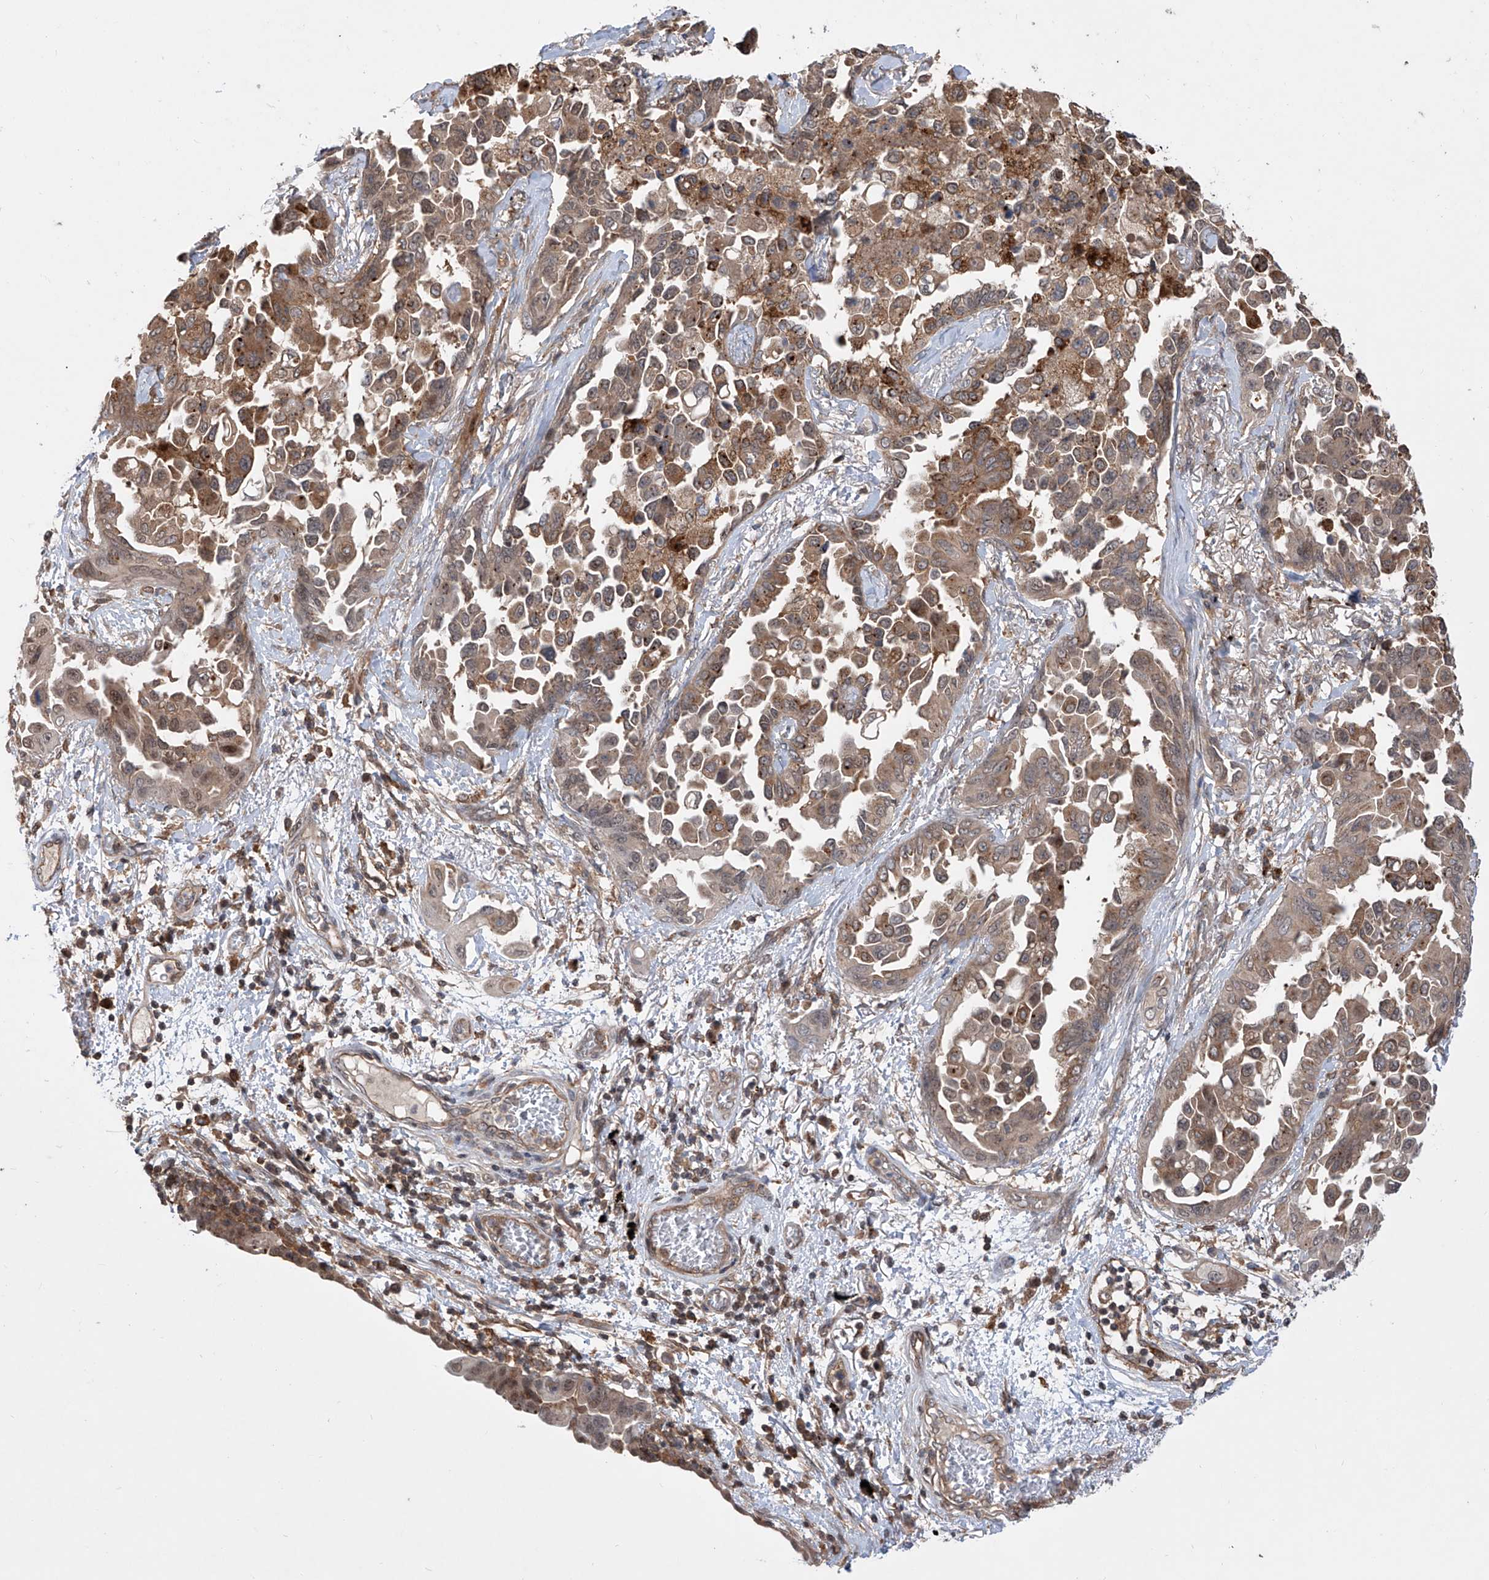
{"staining": {"intensity": "weak", "quantity": ">75%", "location": "cytoplasmic/membranous"}, "tissue": "lung cancer", "cell_type": "Tumor cells", "image_type": "cancer", "snomed": [{"axis": "morphology", "description": "Adenocarcinoma, NOS"}, {"axis": "topography", "description": "Lung"}], "caption": "Protein staining by IHC reveals weak cytoplasmic/membranous expression in about >75% of tumor cells in lung cancer (adenocarcinoma). Ihc stains the protein of interest in brown and the nuclei are stained blue.", "gene": "HOXC8", "patient": {"sex": "female", "age": 67}}